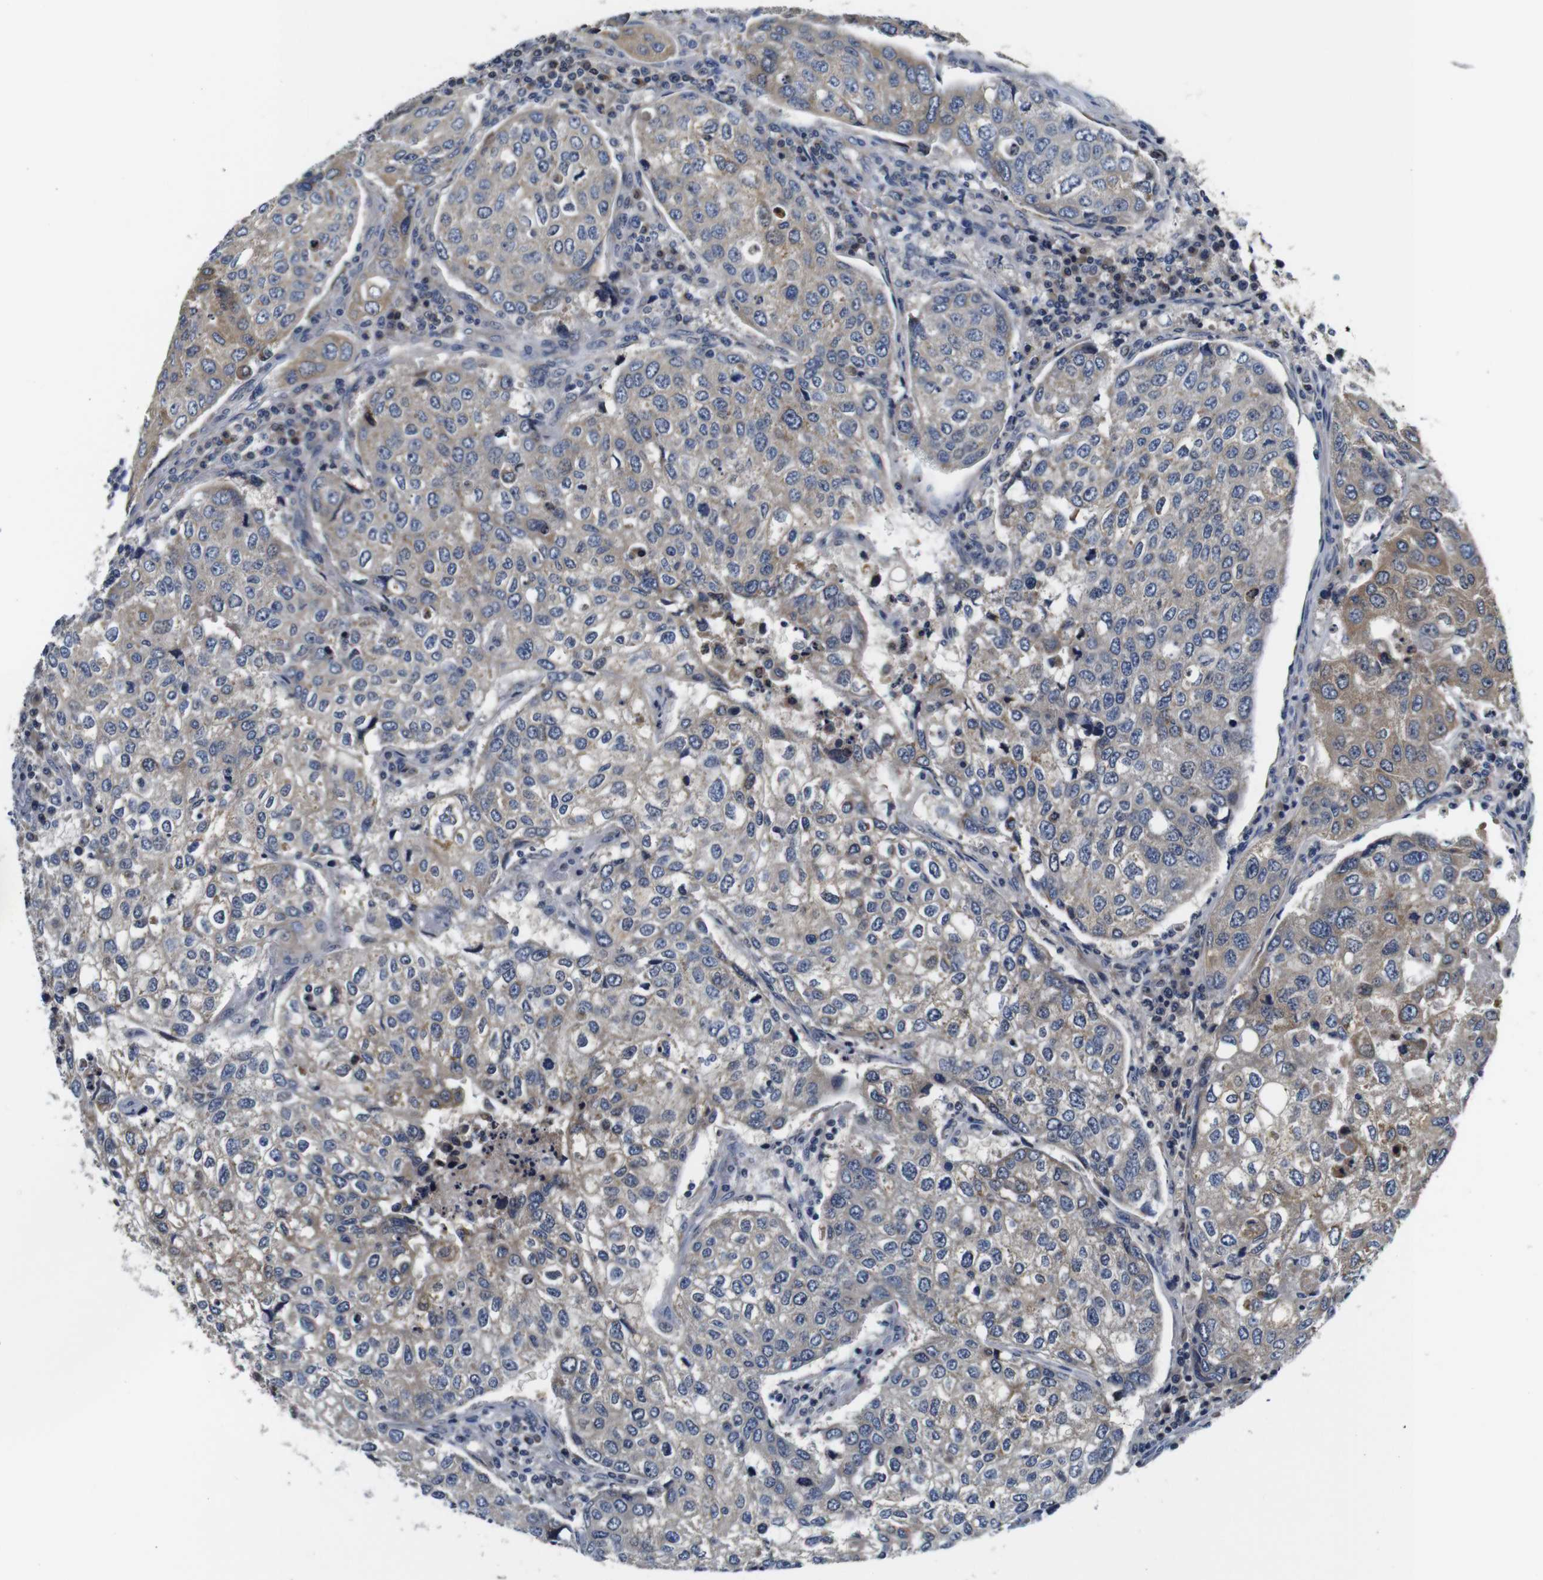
{"staining": {"intensity": "moderate", "quantity": "25%-75%", "location": "cytoplasmic/membranous"}, "tissue": "urothelial cancer", "cell_type": "Tumor cells", "image_type": "cancer", "snomed": [{"axis": "morphology", "description": "Urothelial carcinoma, High grade"}, {"axis": "topography", "description": "Lymph node"}, {"axis": "topography", "description": "Urinary bladder"}], "caption": "DAB immunohistochemical staining of urothelial cancer exhibits moderate cytoplasmic/membranous protein positivity in about 25%-75% of tumor cells.", "gene": "FKBP14", "patient": {"sex": "male", "age": 51}}